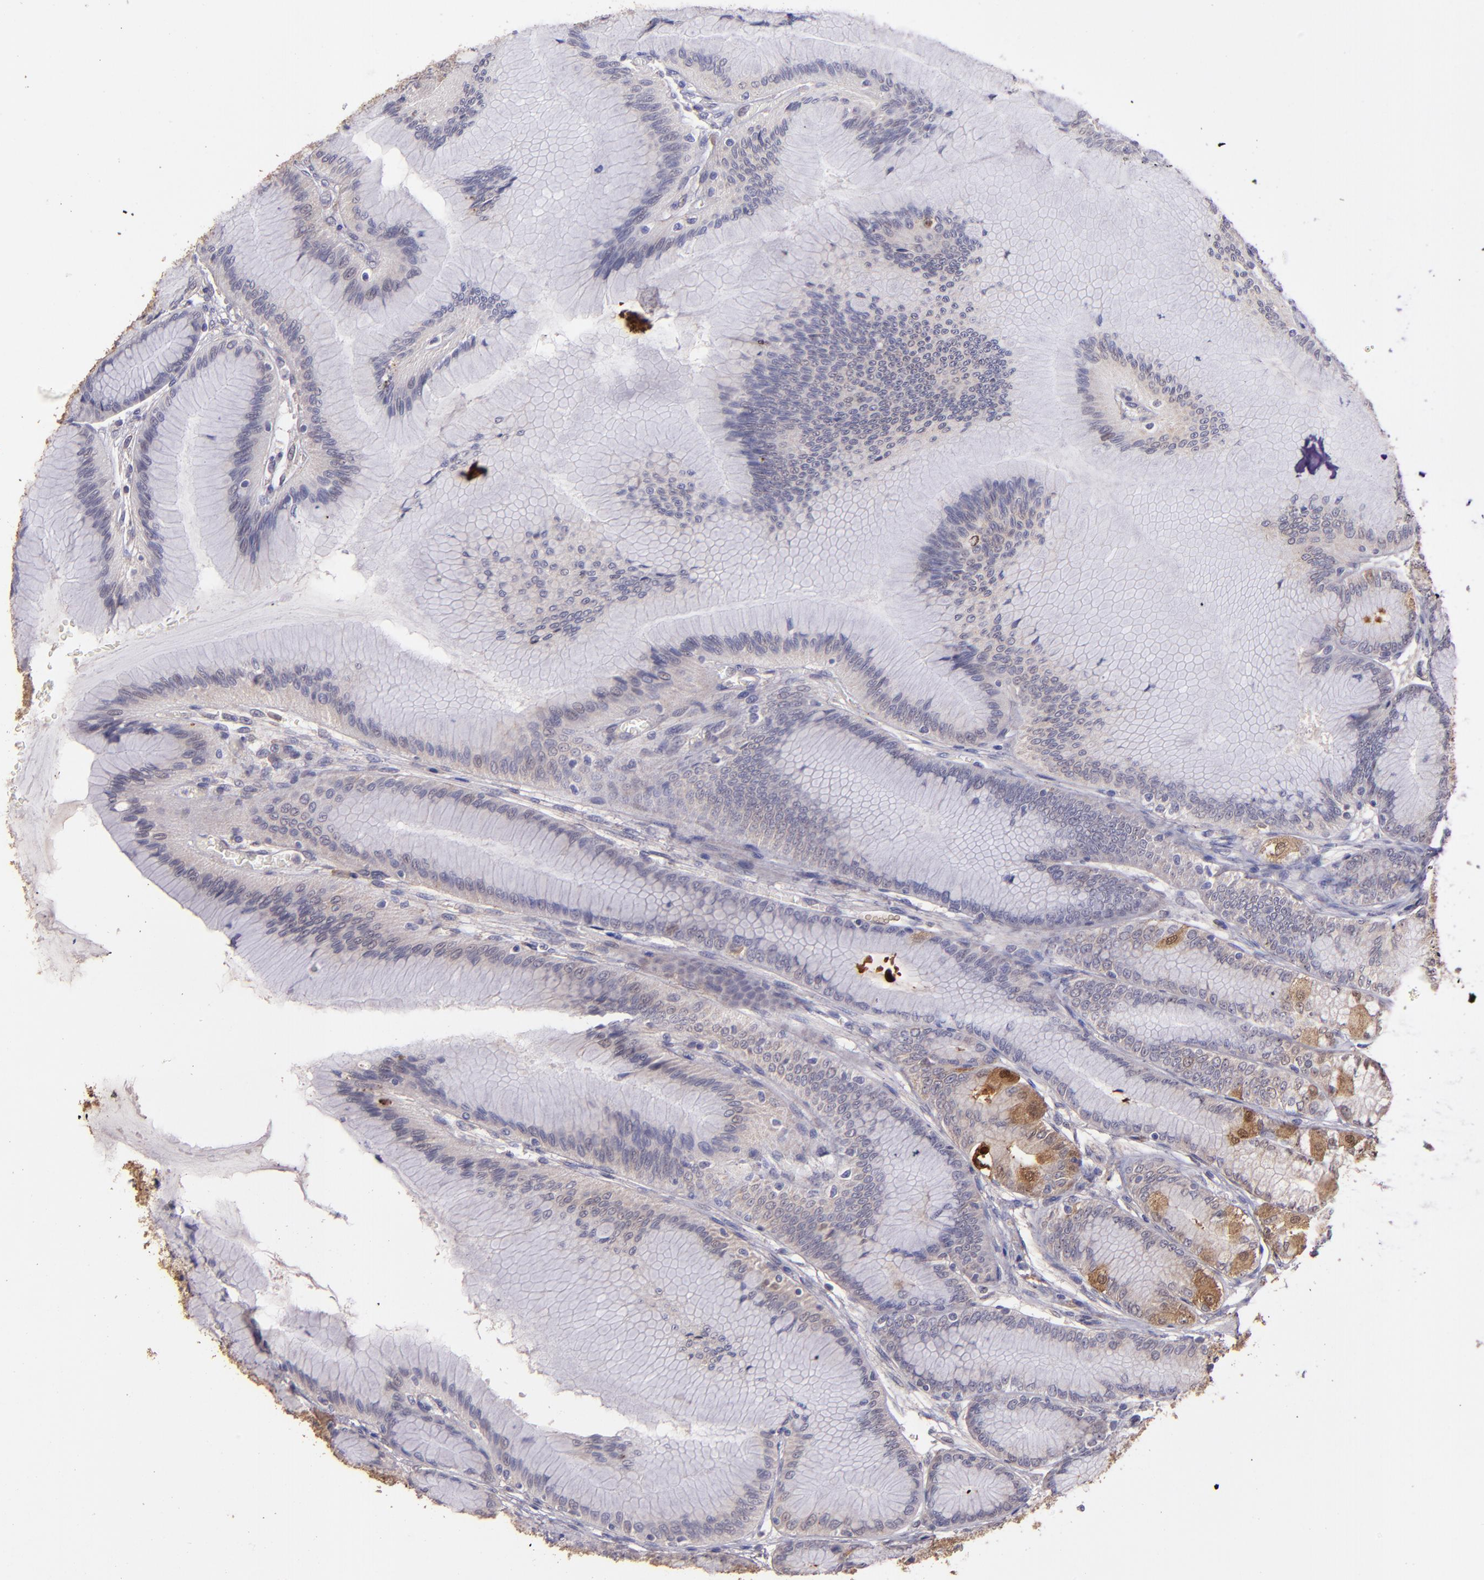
{"staining": {"intensity": "weak", "quantity": "25%-75%", "location": "cytoplasmic/membranous"}, "tissue": "stomach", "cell_type": "Glandular cells", "image_type": "normal", "snomed": [{"axis": "morphology", "description": "Normal tissue, NOS"}, {"axis": "morphology", "description": "Adenocarcinoma, NOS"}, {"axis": "topography", "description": "Stomach"}, {"axis": "topography", "description": "Stomach, lower"}], "caption": "A low amount of weak cytoplasmic/membranous positivity is appreciated in approximately 25%-75% of glandular cells in normal stomach.", "gene": "PAPPA", "patient": {"sex": "female", "age": 65}}